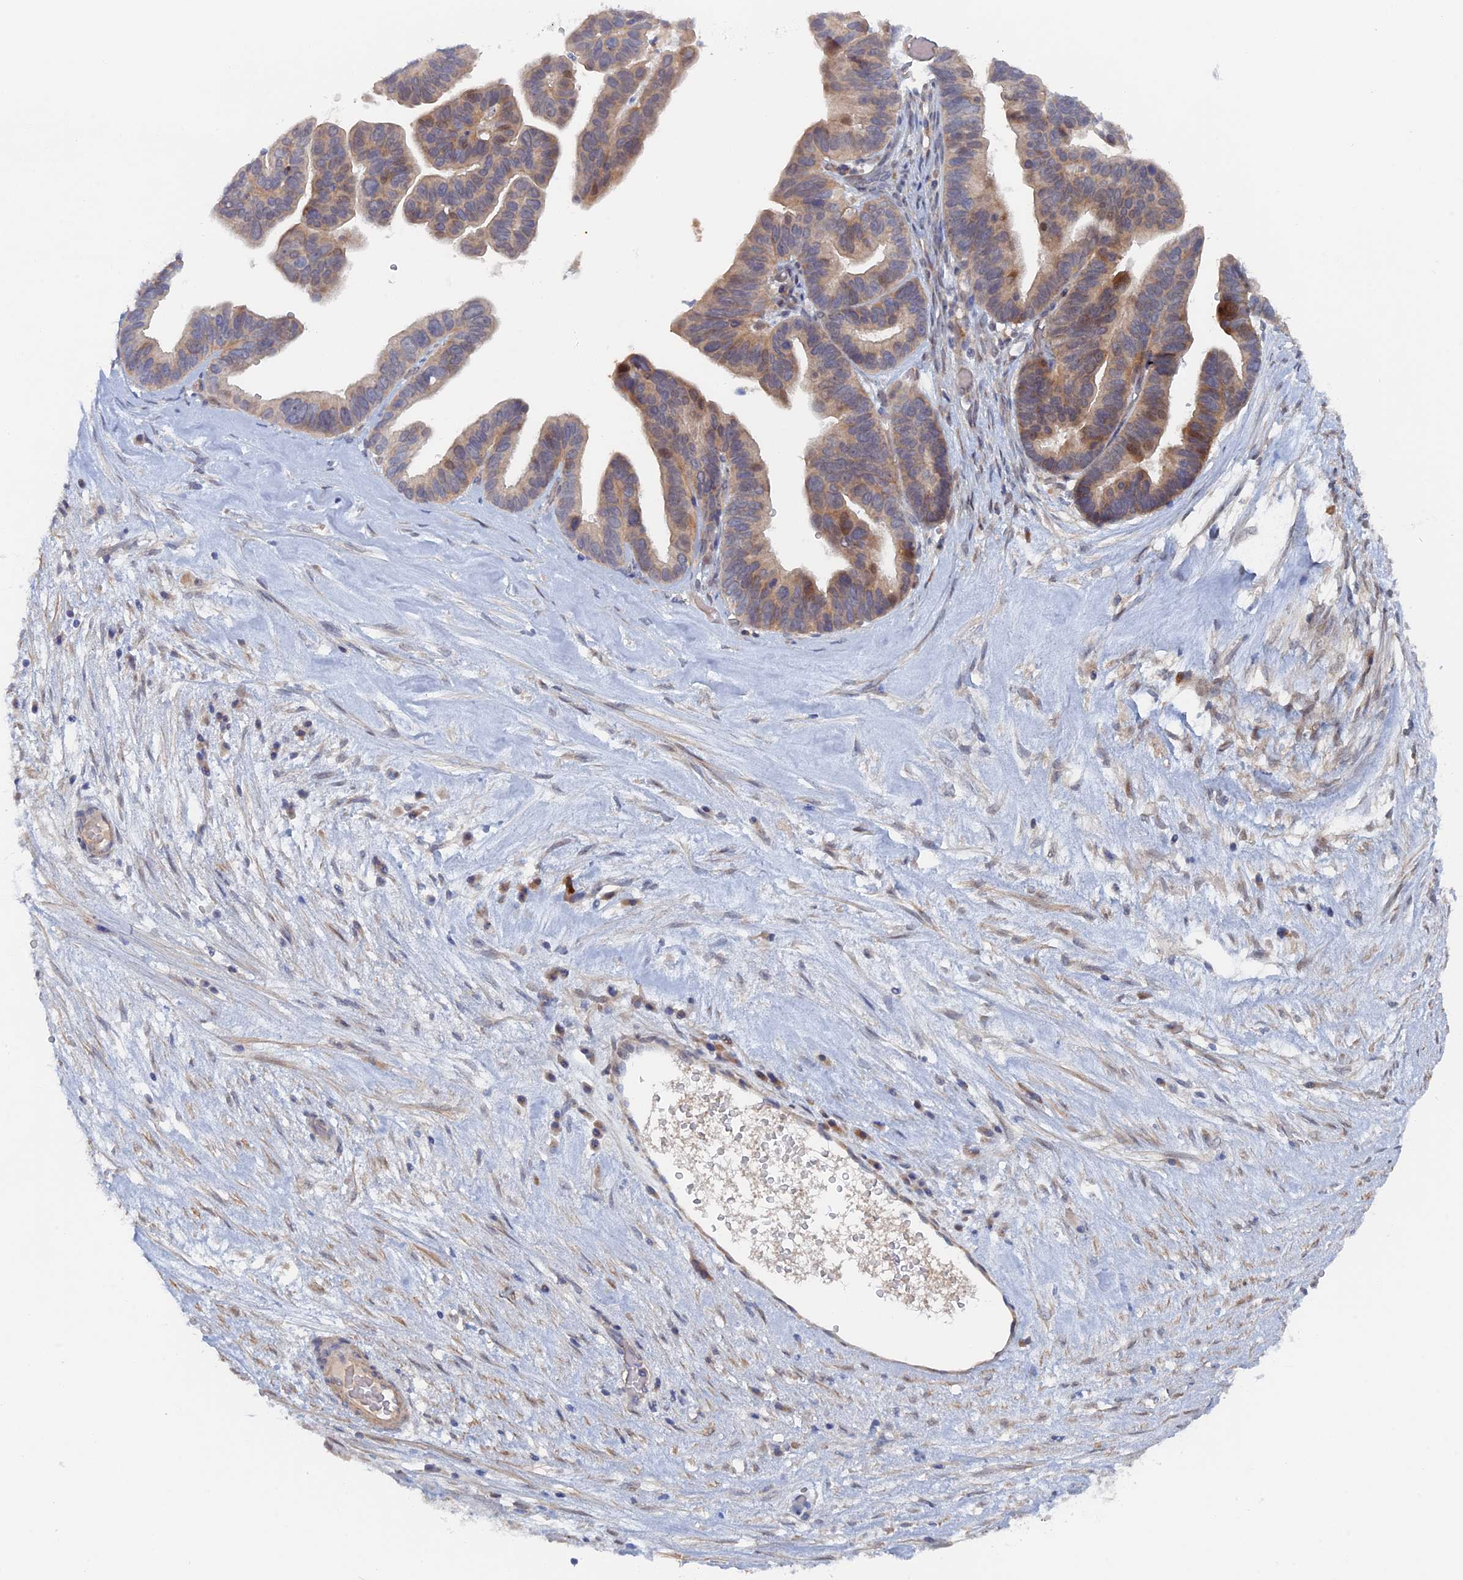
{"staining": {"intensity": "moderate", "quantity": "<25%", "location": "cytoplasmic/membranous,nuclear"}, "tissue": "ovarian cancer", "cell_type": "Tumor cells", "image_type": "cancer", "snomed": [{"axis": "morphology", "description": "Cystadenocarcinoma, serous, NOS"}, {"axis": "topography", "description": "Ovary"}], "caption": "This image shows IHC staining of human ovarian serous cystadenocarcinoma, with low moderate cytoplasmic/membranous and nuclear positivity in about <25% of tumor cells.", "gene": "ELOVL6", "patient": {"sex": "female", "age": 56}}